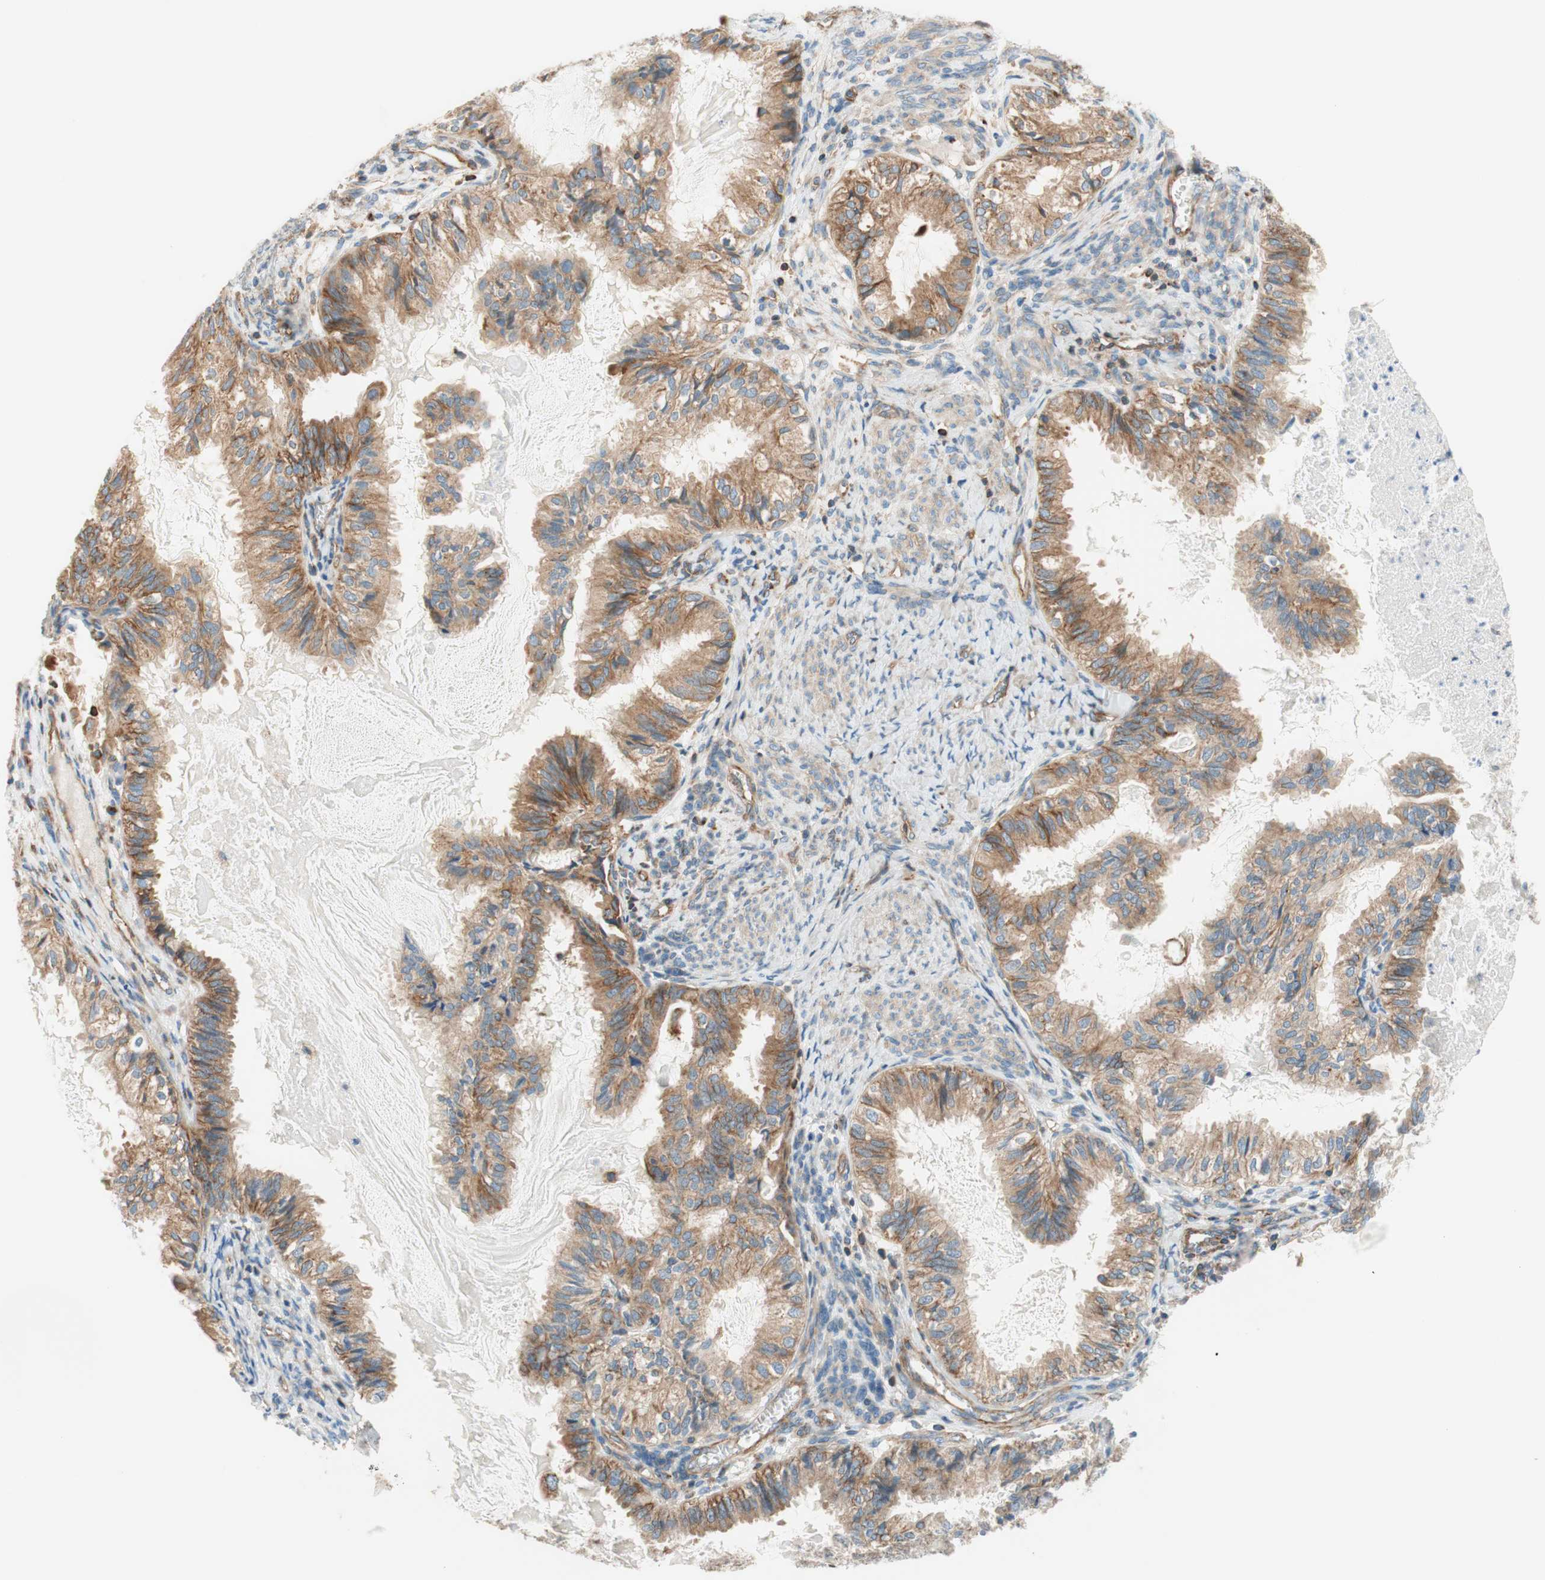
{"staining": {"intensity": "moderate", "quantity": ">75%", "location": "cytoplasmic/membranous"}, "tissue": "cervical cancer", "cell_type": "Tumor cells", "image_type": "cancer", "snomed": [{"axis": "morphology", "description": "Normal tissue, NOS"}, {"axis": "morphology", "description": "Adenocarcinoma, NOS"}, {"axis": "topography", "description": "Cervix"}, {"axis": "topography", "description": "Endometrium"}], "caption": "Cervical cancer was stained to show a protein in brown. There is medium levels of moderate cytoplasmic/membranous positivity in about >75% of tumor cells. The staining was performed using DAB (3,3'-diaminobenzidine) to visualize the protein expression in brown, while the nuclei were stained in blue with hematoxylin (Magnification: 20x).", "gene": "VPS26A", "patient": {"sex": "female", "age": 86}}